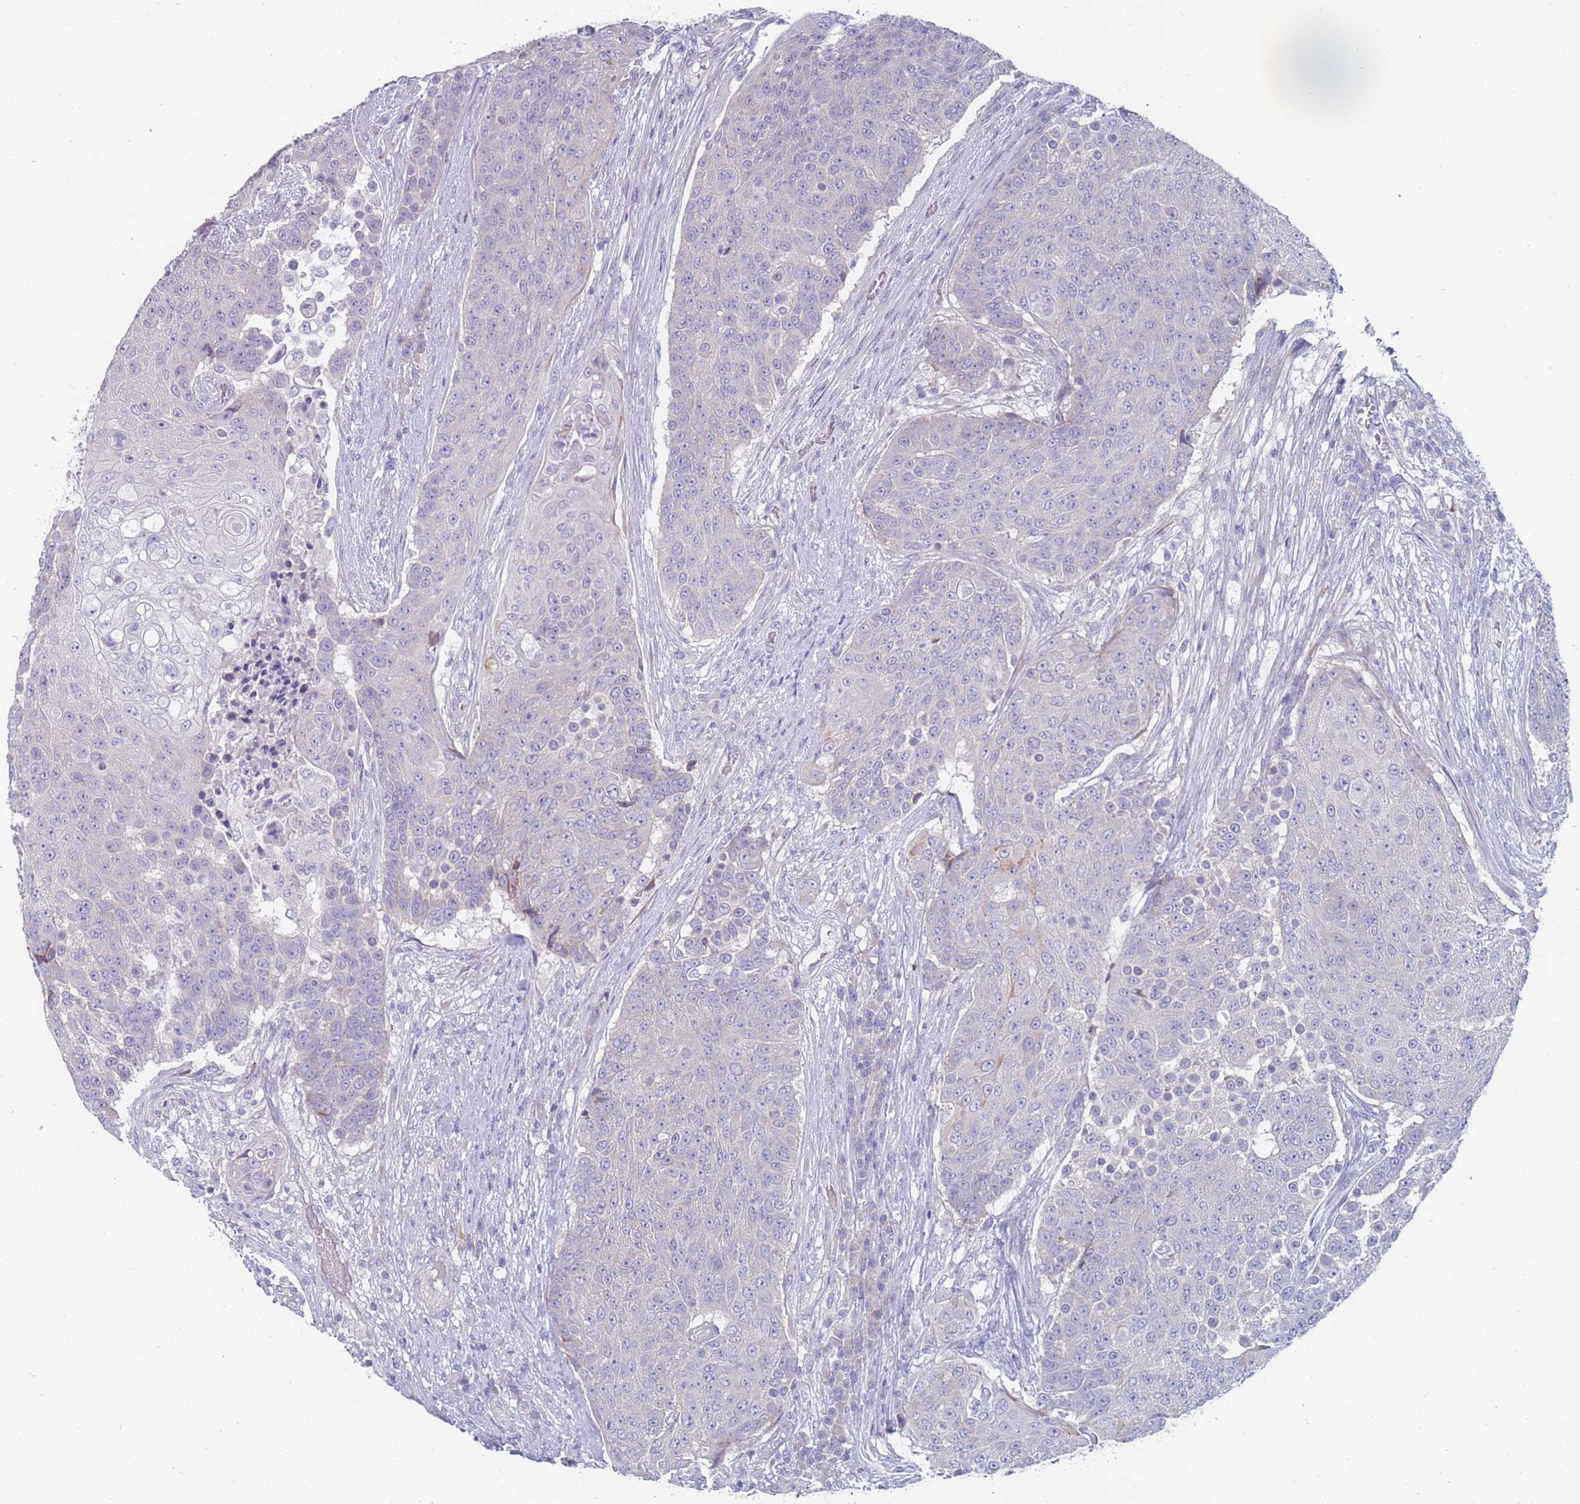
{"staining": {"intensity": "negative", "quantity": "none", "location": "none"}, "tissue": "urothelial cancer", "cell_type": "Tumor cells", "image_type": "cancer", "snomed": [{"axis": "morphology", "description": "Urothelial carcinoma, High grade"}, {"axis": "topography", "description": "Urinary bladder"}], "caption": "High-grade urothelial carcinoma stained for a protein using IHC displays no staining tumor cells.", "gene": "PIGU", "patient": {"sex": "female", "age": 63}}